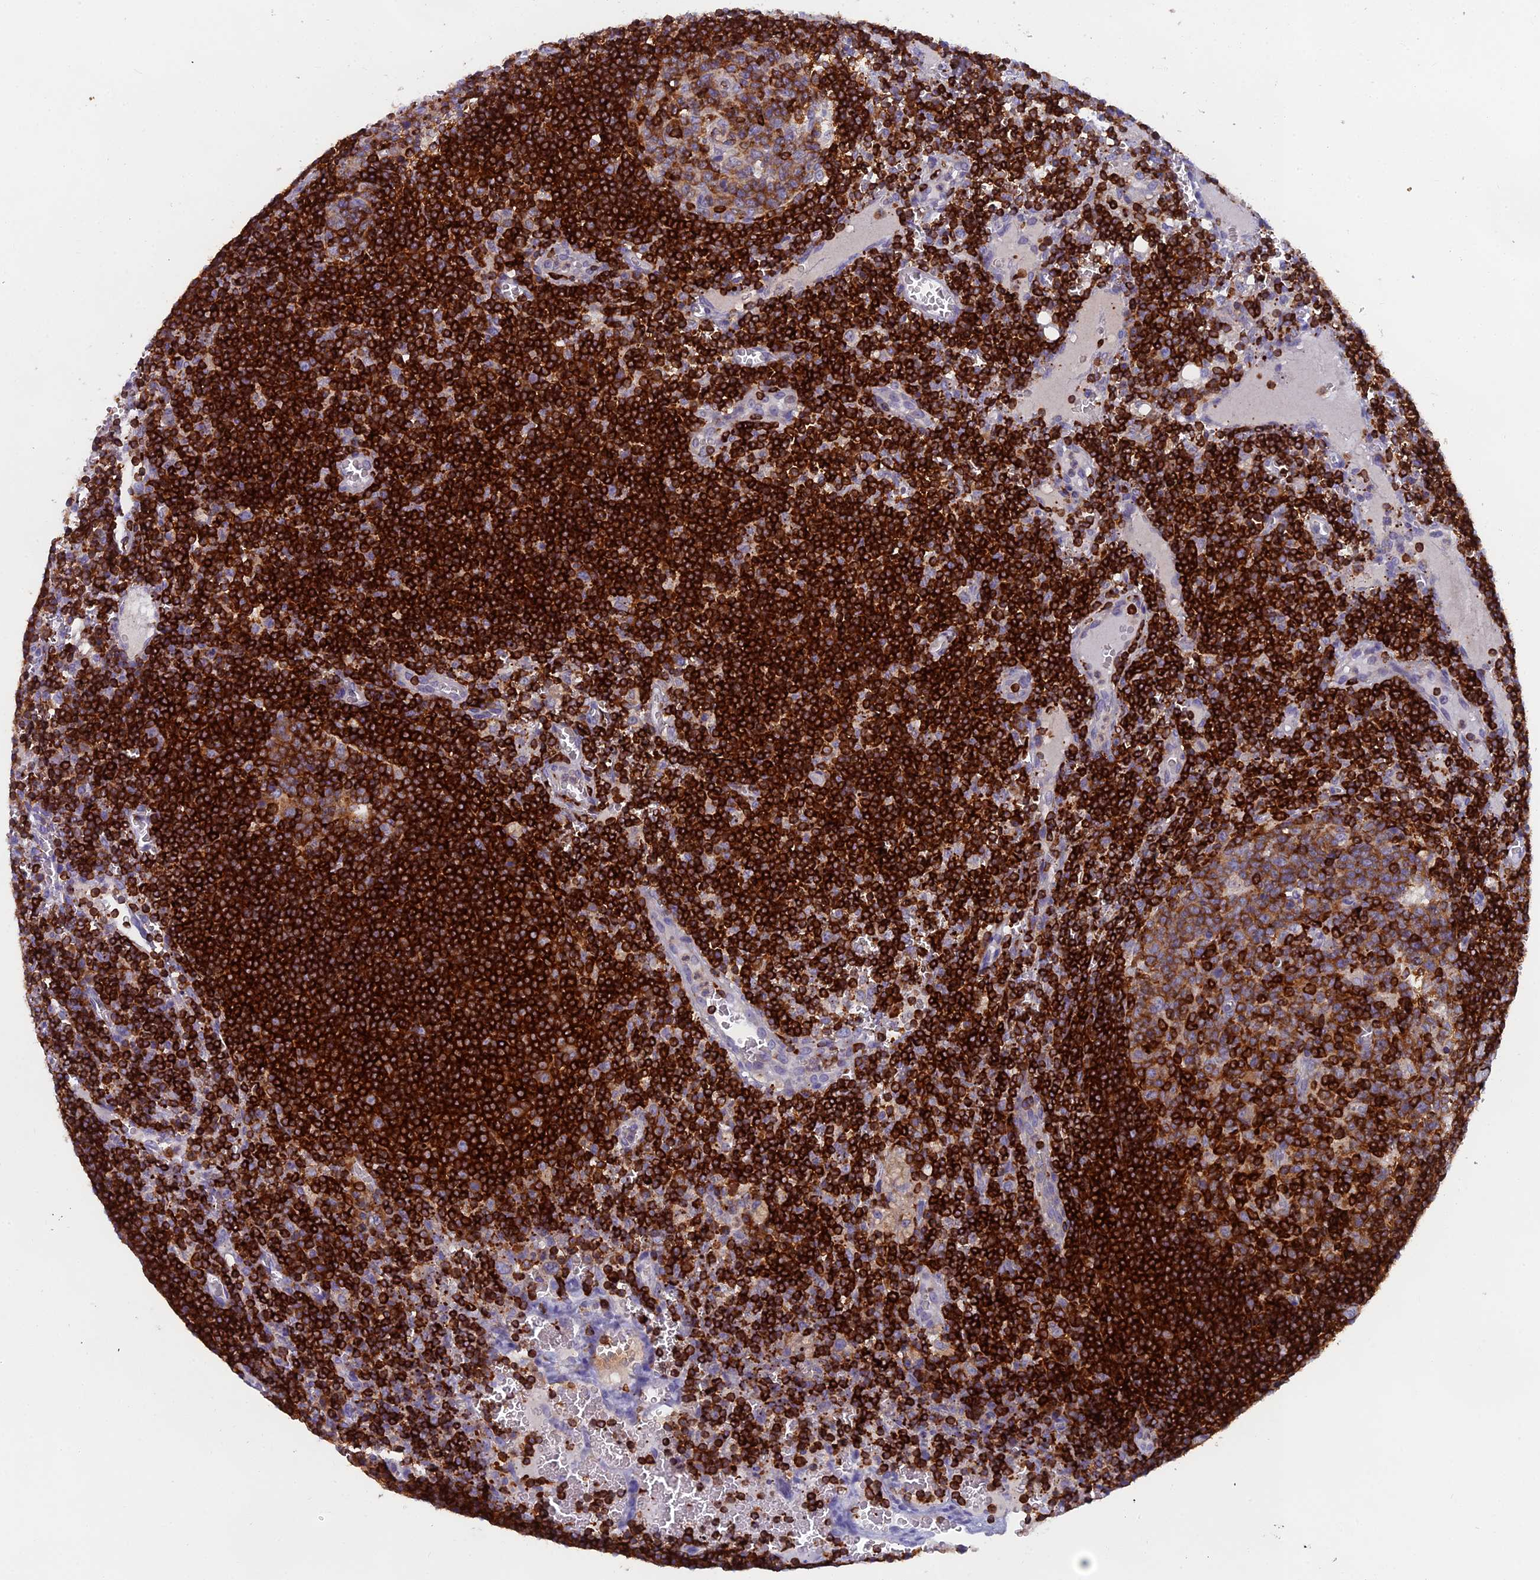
{"staining": {"intensity": "strong", "quantity": "25%-75%", "location": "cytoplasmic/membranous"}, "tissue": "lymph node", "cell_type": "Germinal center cells", "image_type": "normal", "snomed": [{"axis": "morphology", "description": "Normal tissue, NOS"}, {"axis": "topography", "description": "Lymph node"}], "caption": "Brown immunohistochemical staining in normal lymph node demonstrates strong cytoplasmic/membranous expression in approximately 25%-75% of germinal center cells.", "gene": "ABI3BP", "patient": {"sex": "female", "age": 73}}